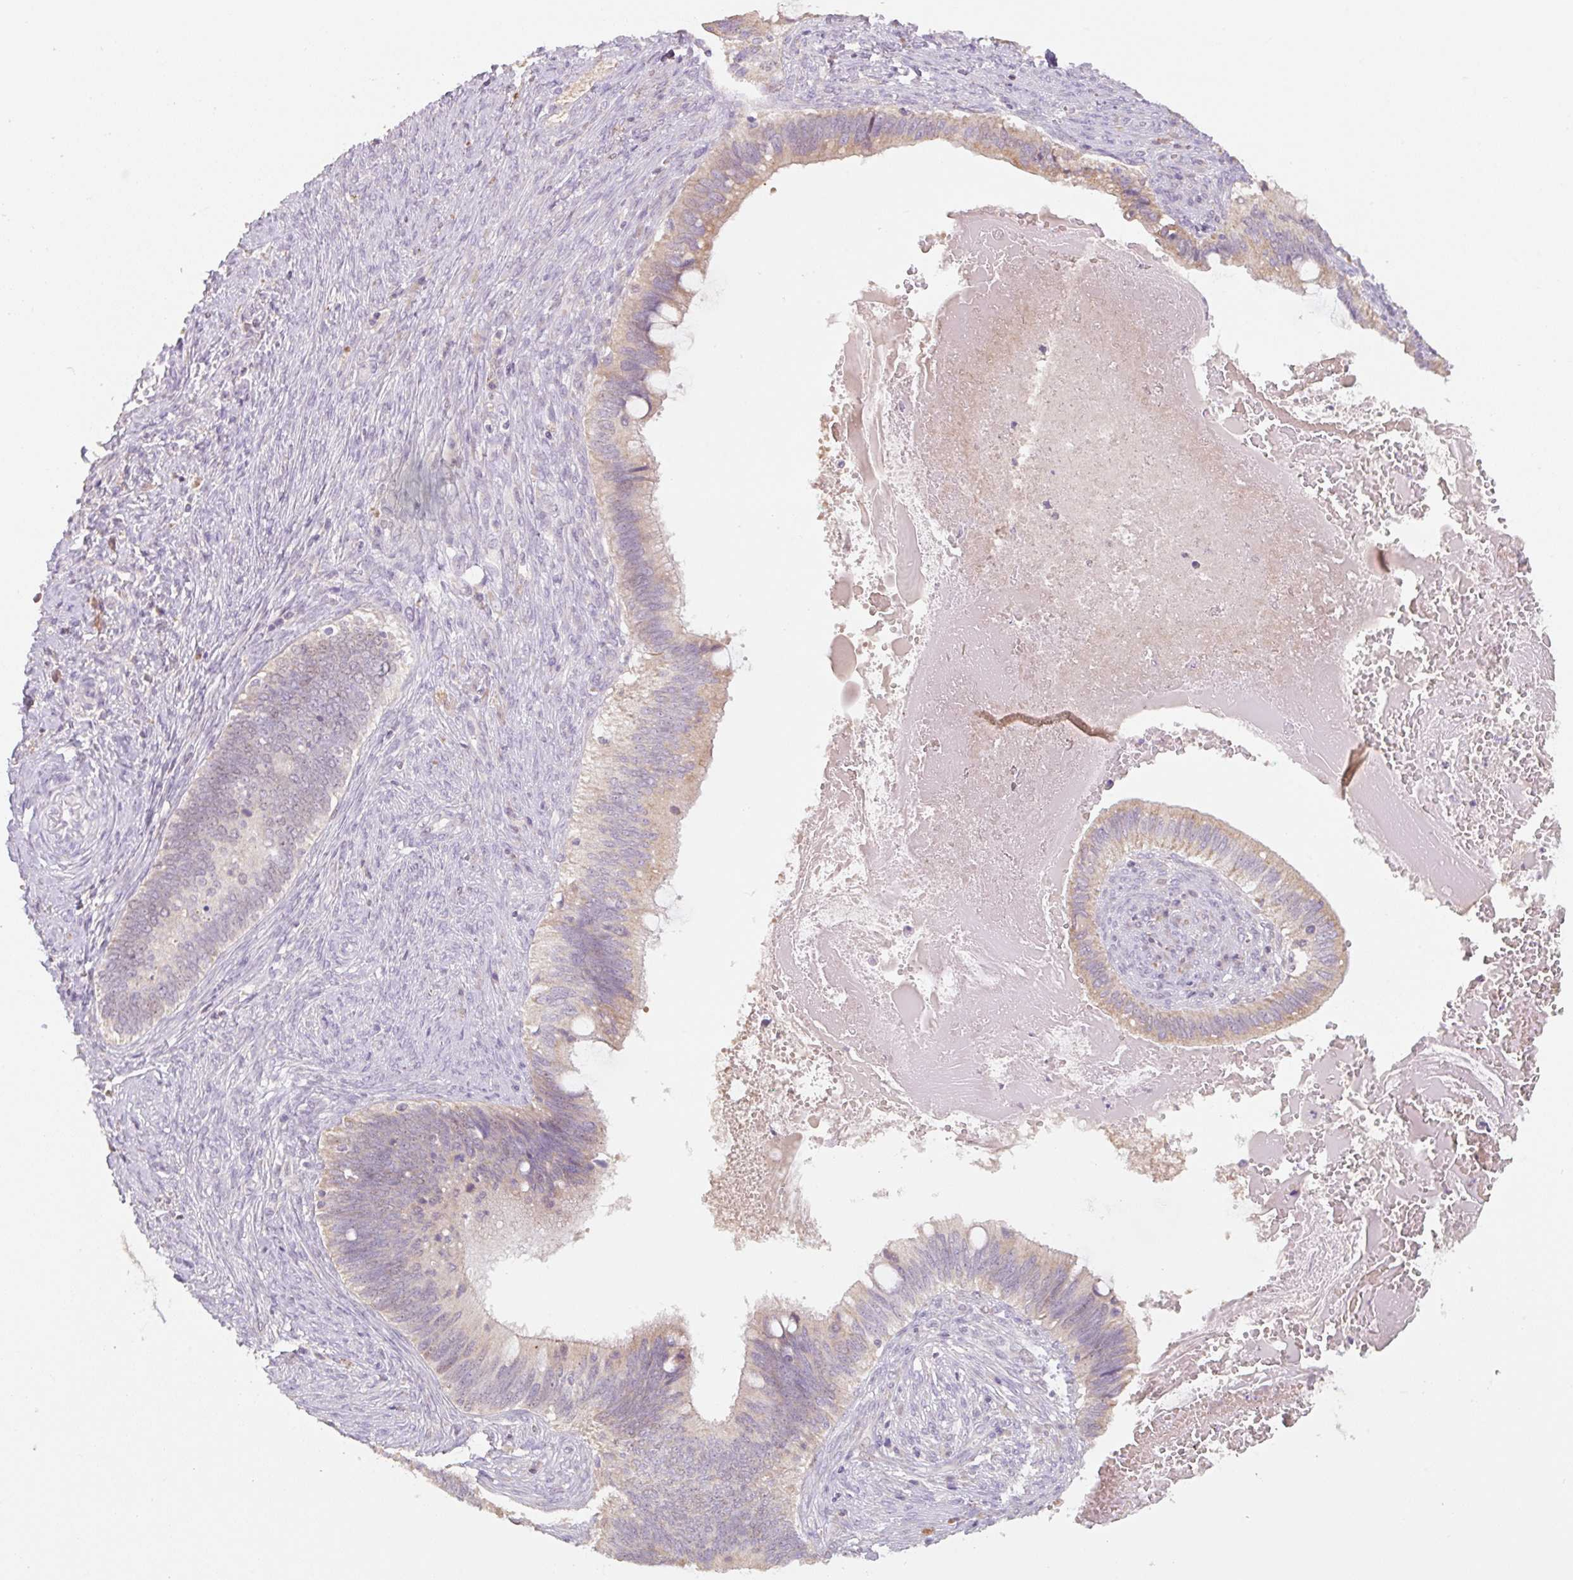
{"staining": {"intensity": "weak", "quantity": ">75%", "location": "cytoplasmic/membranous,nuclear"}, "tissue": "cervical cancer", "cell_type": "Tumor cells", "image_type": "cancer", "snomed": [{"axis": "morphology", "description": "Adenocarcinoma, NOS"}, {"axis": "topography", "description": "Cervix"}], "caption": "The immunohistochemical stain shows weak cytoplasmic/membranous and nuclear expression in tumor cells of cervical cancer tissue.", "gene": "MIA2", "patient": {"sex": "female", "age": 42}}